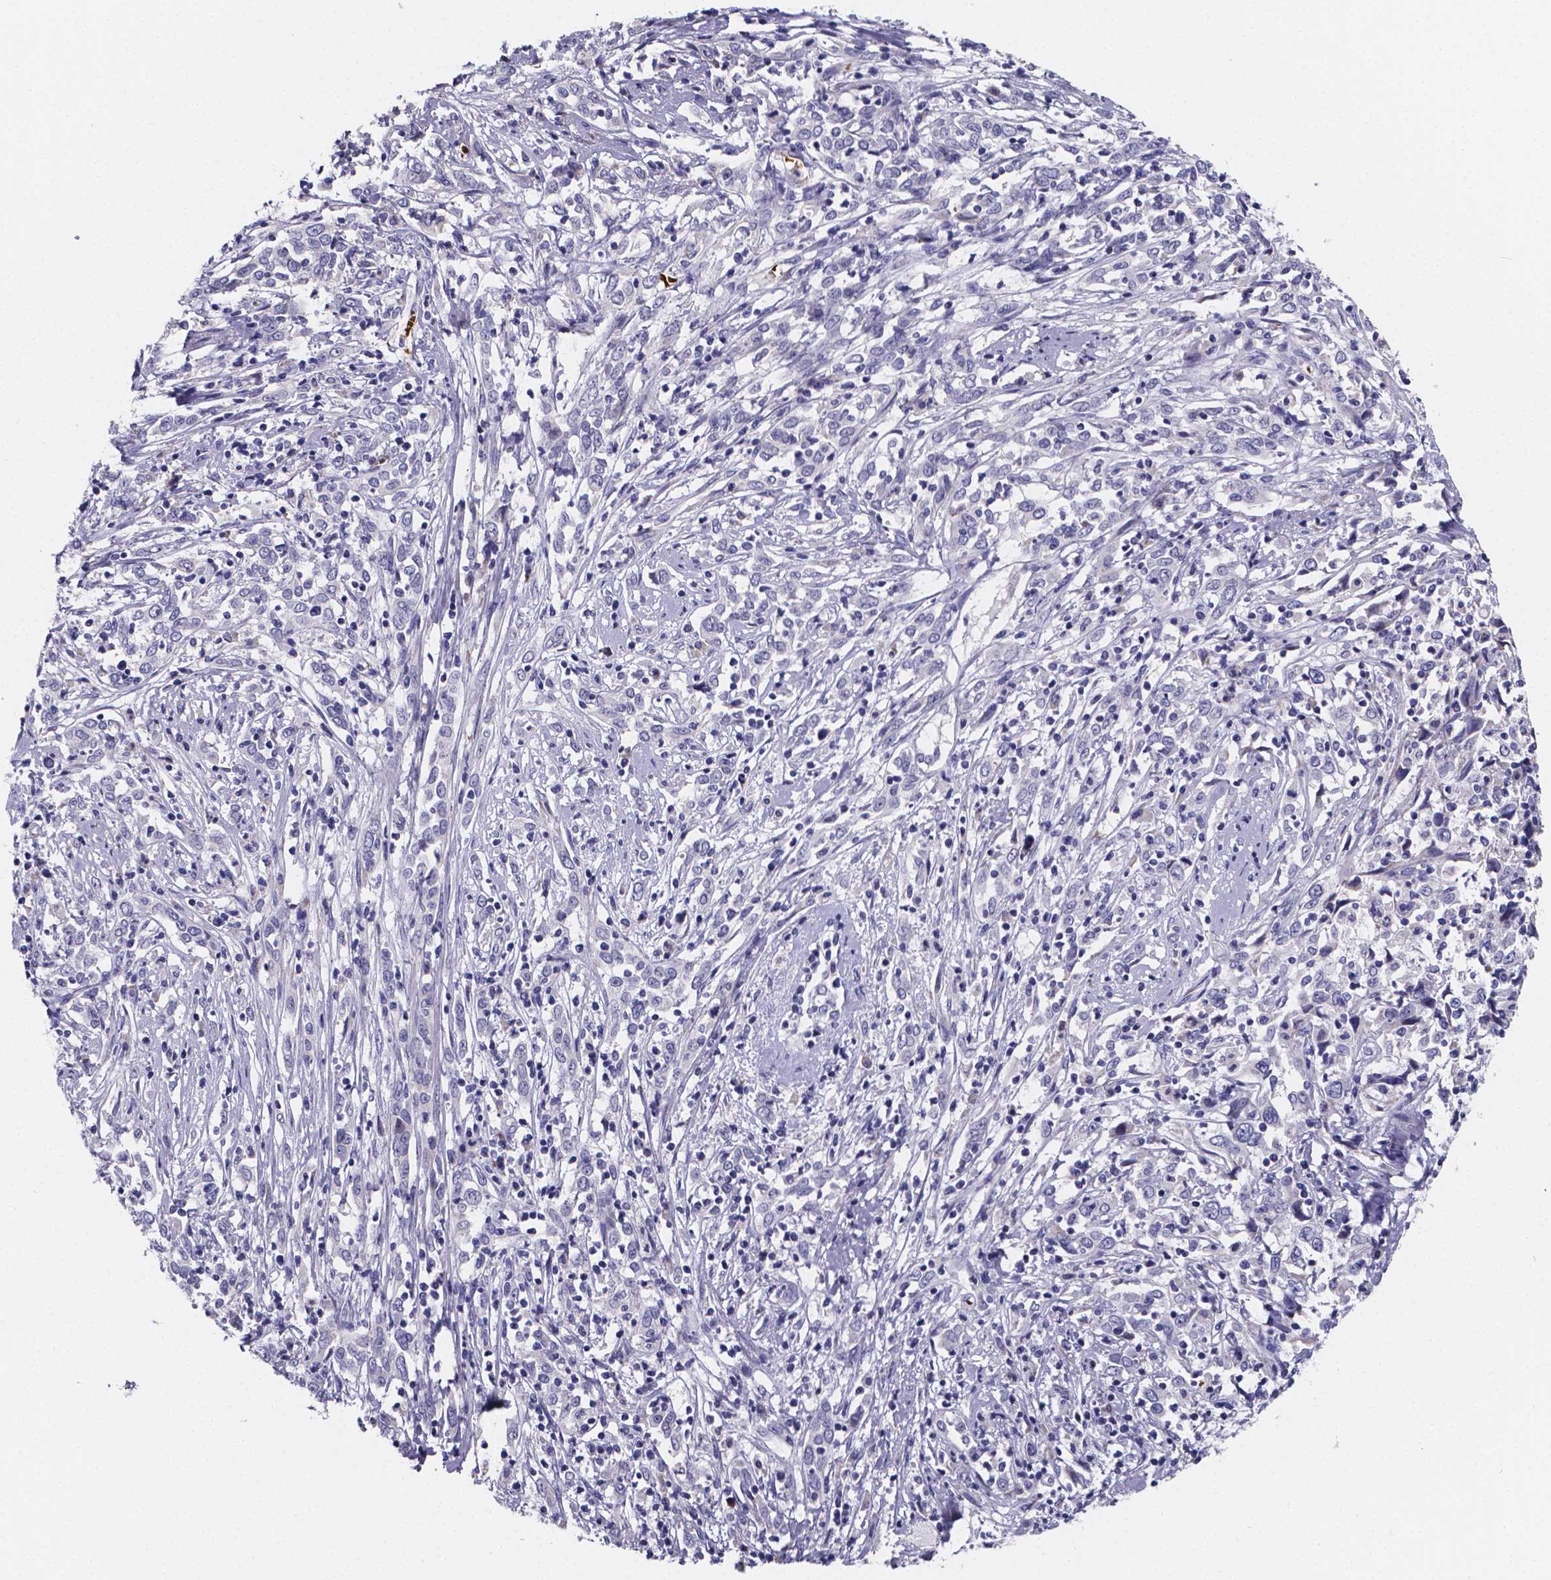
{"staining": {"intensity": "negative", "quantity": "none", "location": "none"}, "tissue": "cervical cancer", "cell_type": "Tumor cells", "image_type": "cancer", "snomed": [{"axis": "morphology", "description": "Adenocarcinoma, NOS"}, {"axis": "topography", "description": "Cervix"}], "caption": "DAB immunohistochemical staining of human cervical adenocarcinoma demonstrates no significant expression in tumor cells.", "gene": "GABRA3", "patient": {"sex": "female", "age": 40}}